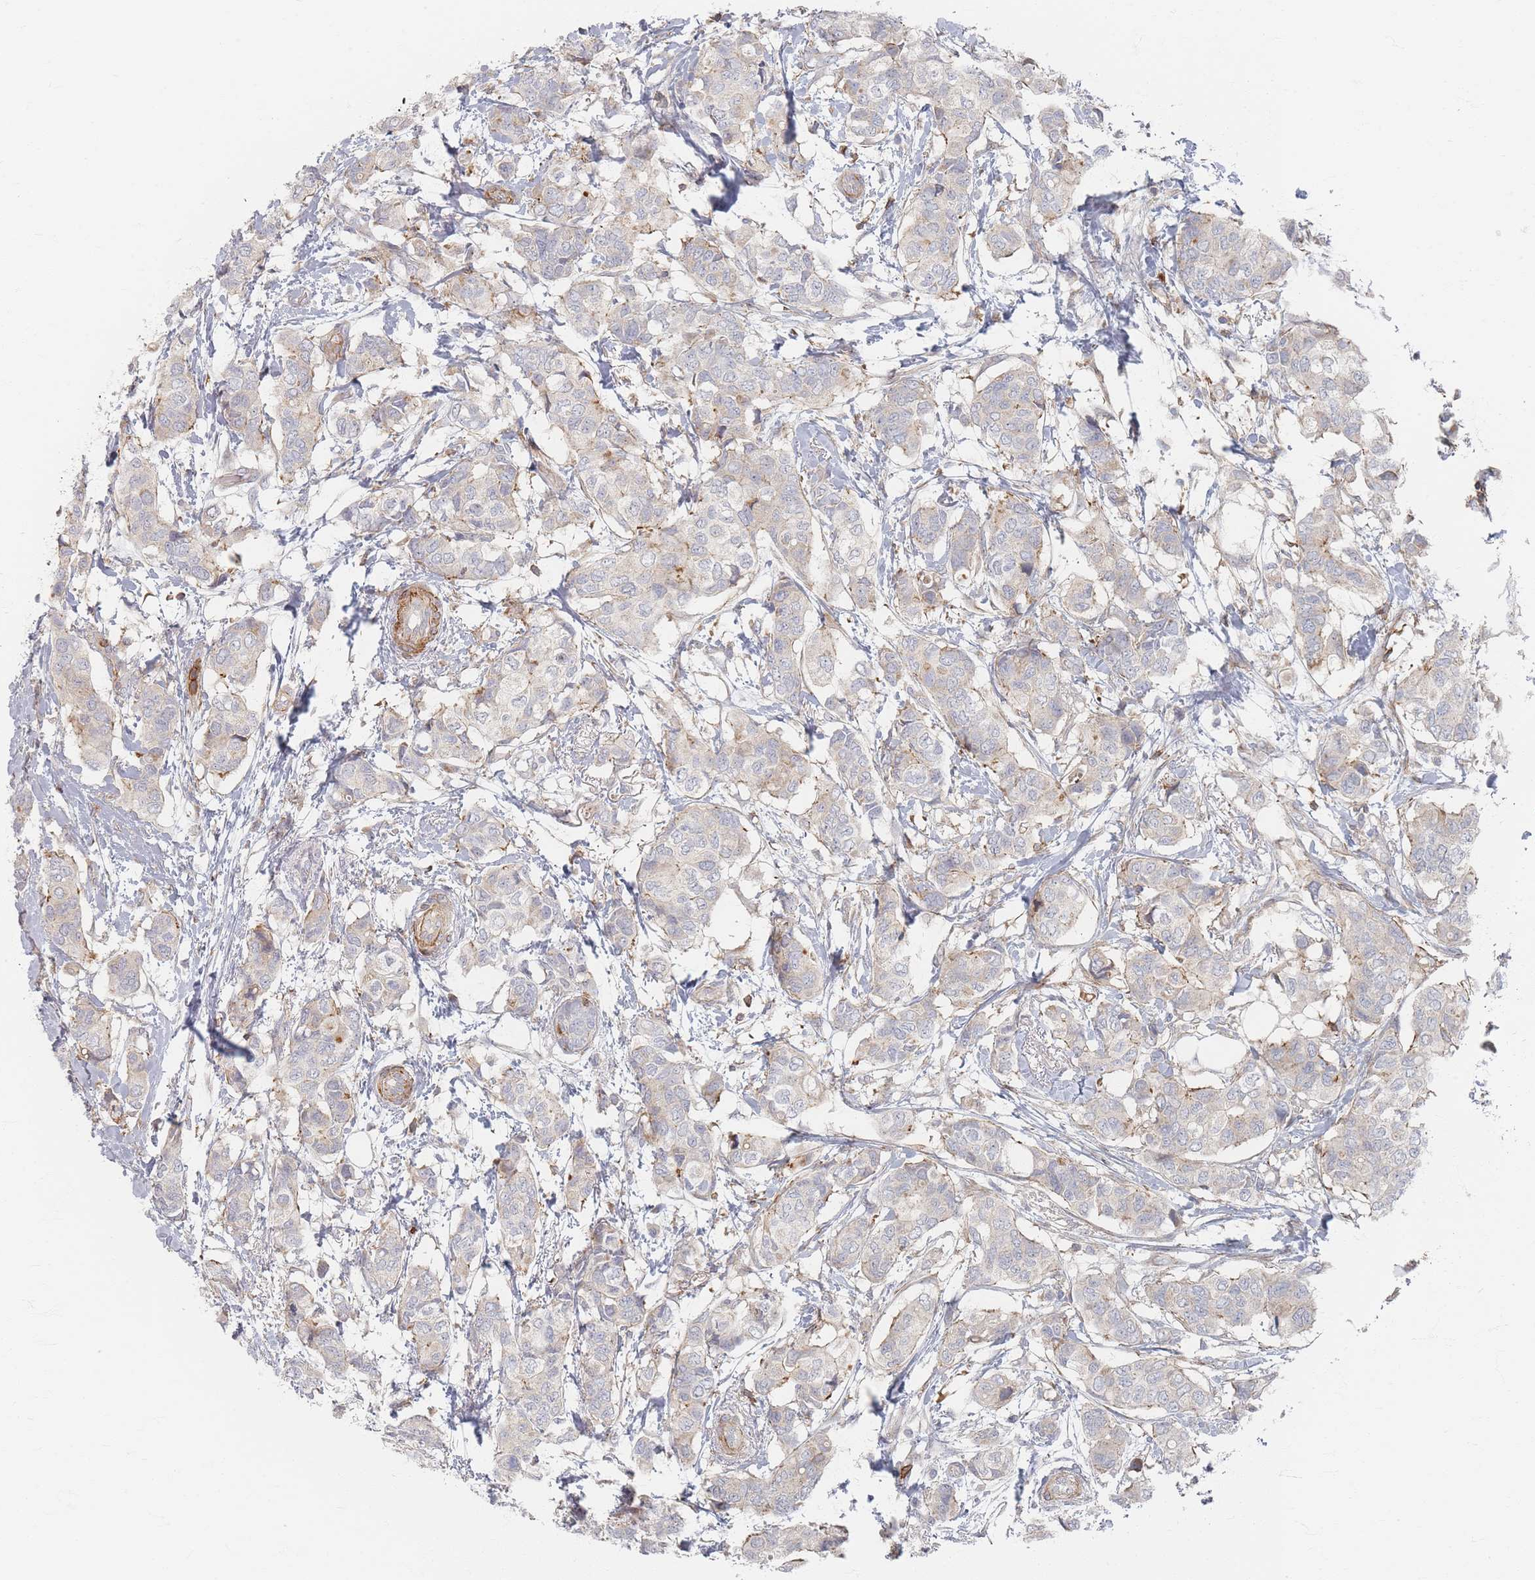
{"staining": {"intensity": "negative", "quantity": "none", "location": "none"}, "tissue": "breast cancer", "cell_type": "Tumor cells", "image_type": "cancer", "snomed": [{"axis": "morphology", "description": "Lobular carcinoma"}, {"axis": "topography", "description": "Breast"}], "caption": "Image shows no significant protein staining in tumor cells of lobular carcinoma (breast).", "gene": "ZNF852", "patient": {"sex": "female", "age": 51}}